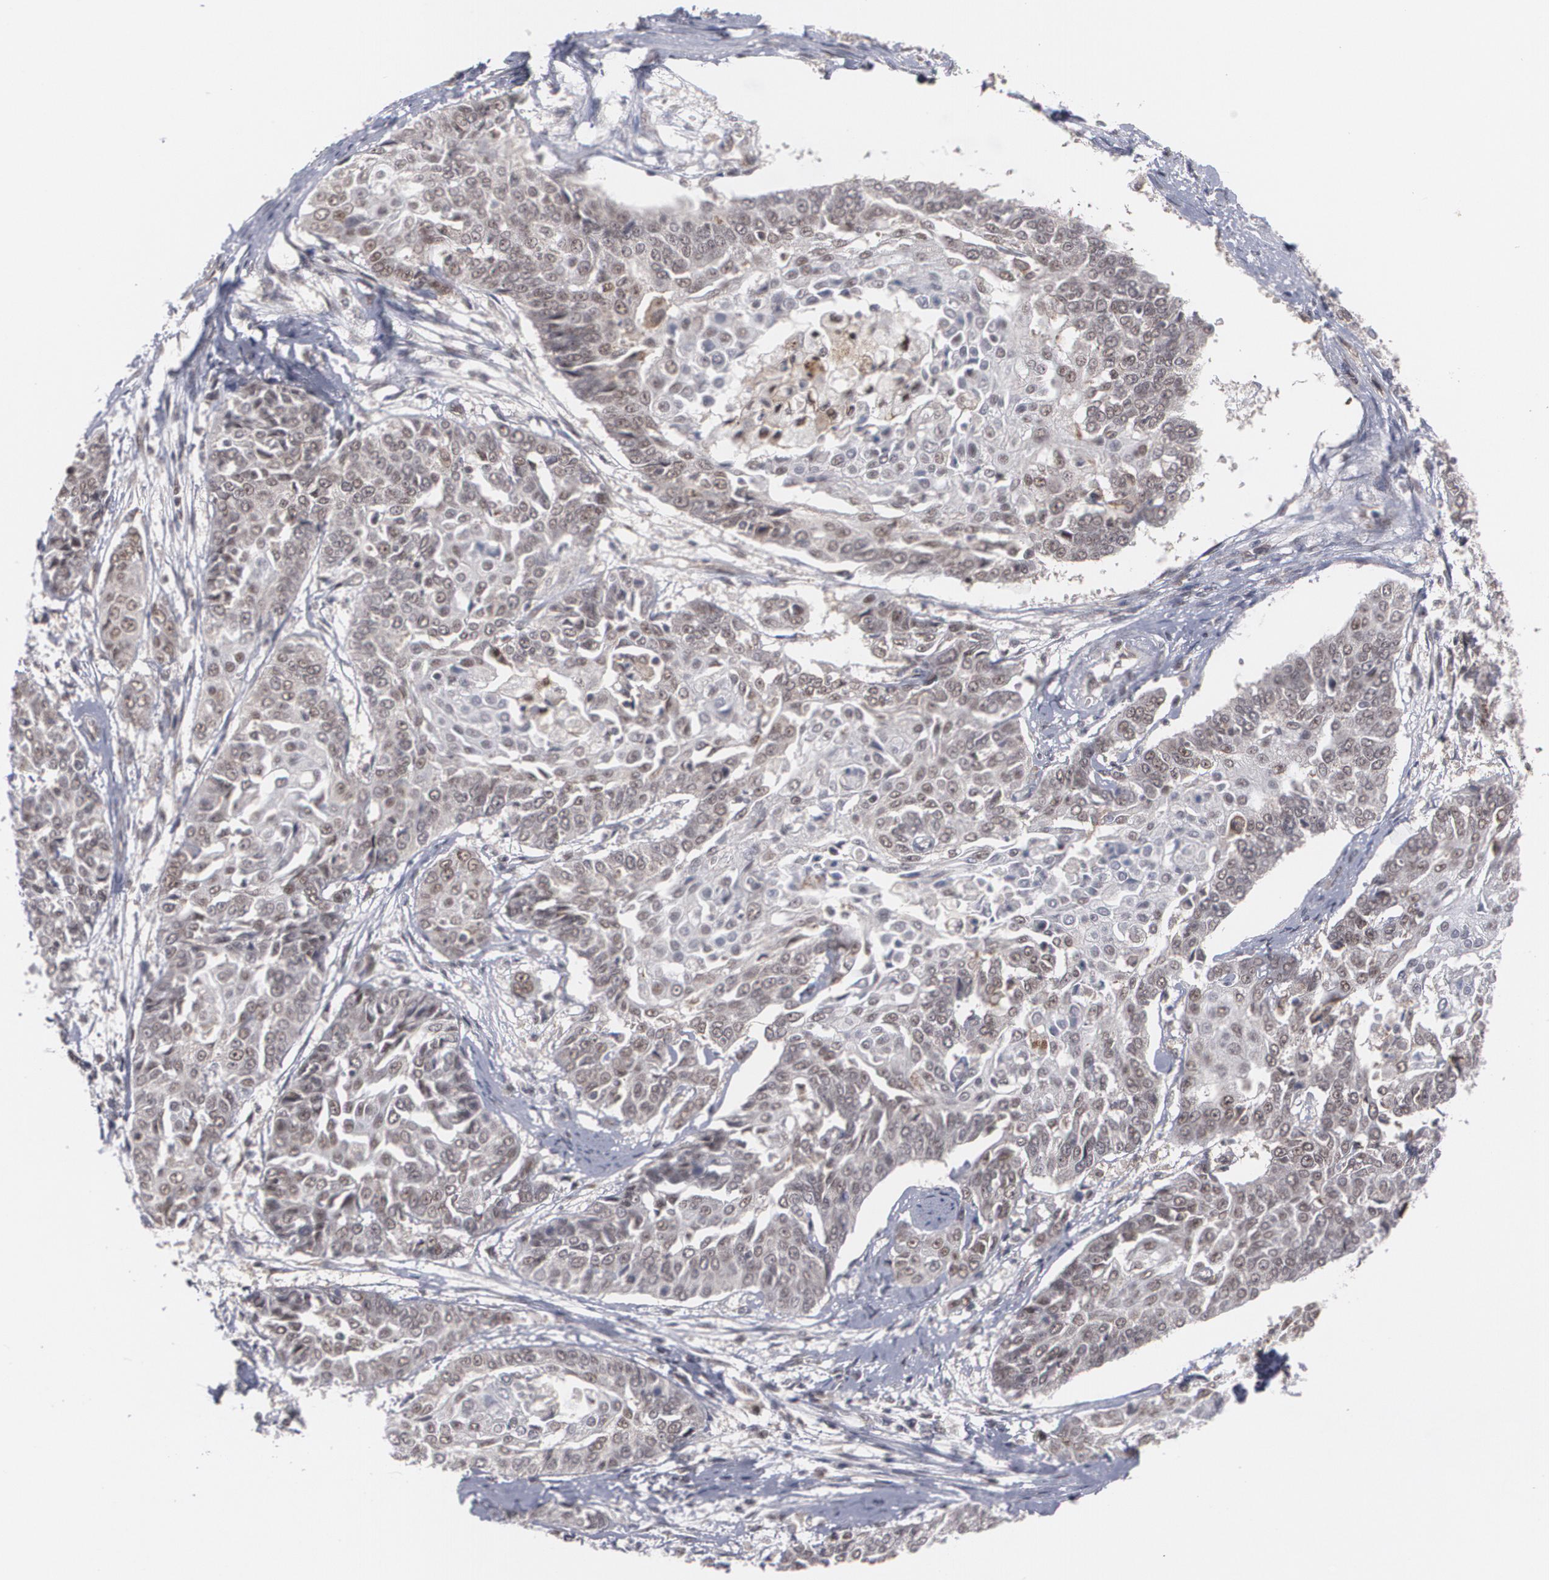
{"staining": {"intensity": "moderate", "quantity": ">75%", "location": "nuclear"}, "tissue": "cervical cancer", "cell_type": "Tumor cells", "image_type": "cancer", "snomed": [{"axis": "morphology", "description": "Squamous cell carcinoma, NOS"}, {"axis": "topography", "description": "Cervix"}], "caption": "A high-resolution histopathology image shows IHC staining of cervical squamous cell carcinoma, which reveals moderate nuclear staining in approximately >75% of tumor cells. (Stains: DAB in brown, nuclei in blue, Microscopy: brightfield microscopy at high magnification).", "gene": "INTS6", "patient": {"sex": "female", "age": 64}}